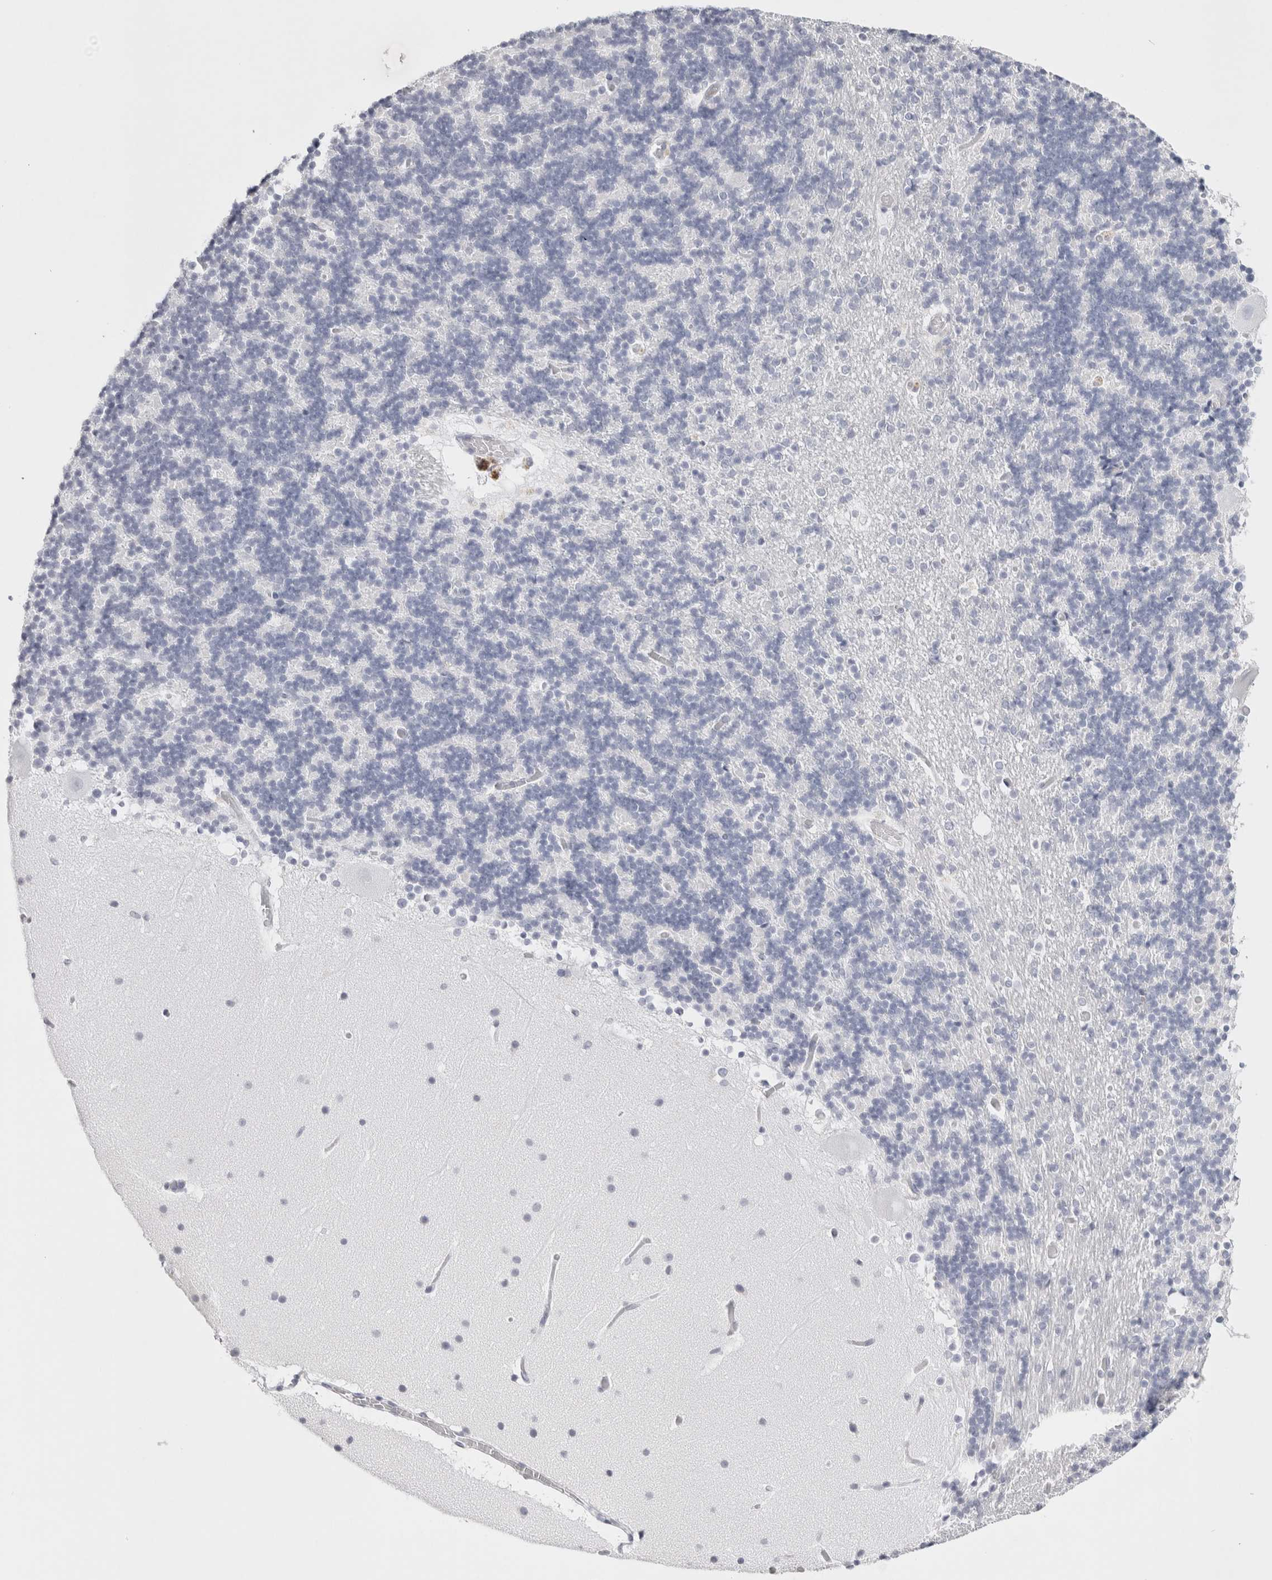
{"staining": {"intensity": "negative", "quantity": "none", "location": "none"}, "tissue": "cerebellum", "cell_type": "Cells in granular layer", "image_type": "normal", "snomed": [{"axis": "morphology", "description": "Normal tissue, NOS"}, {"axis": "topography", "description": "Cerebellum"}], "caption": "DAB immunohistochemical staining of unremarkable cerebellum reveals no significant expression in cells in granular layer. Brightfield microscopy of IHC stained with DAB (3,3'-diaminobenzidine) (brown) and hematoxylin (blue), captured at high magnification.", "gene": "GARIN1A", "patient": {"sex": "male", "age": 57}}